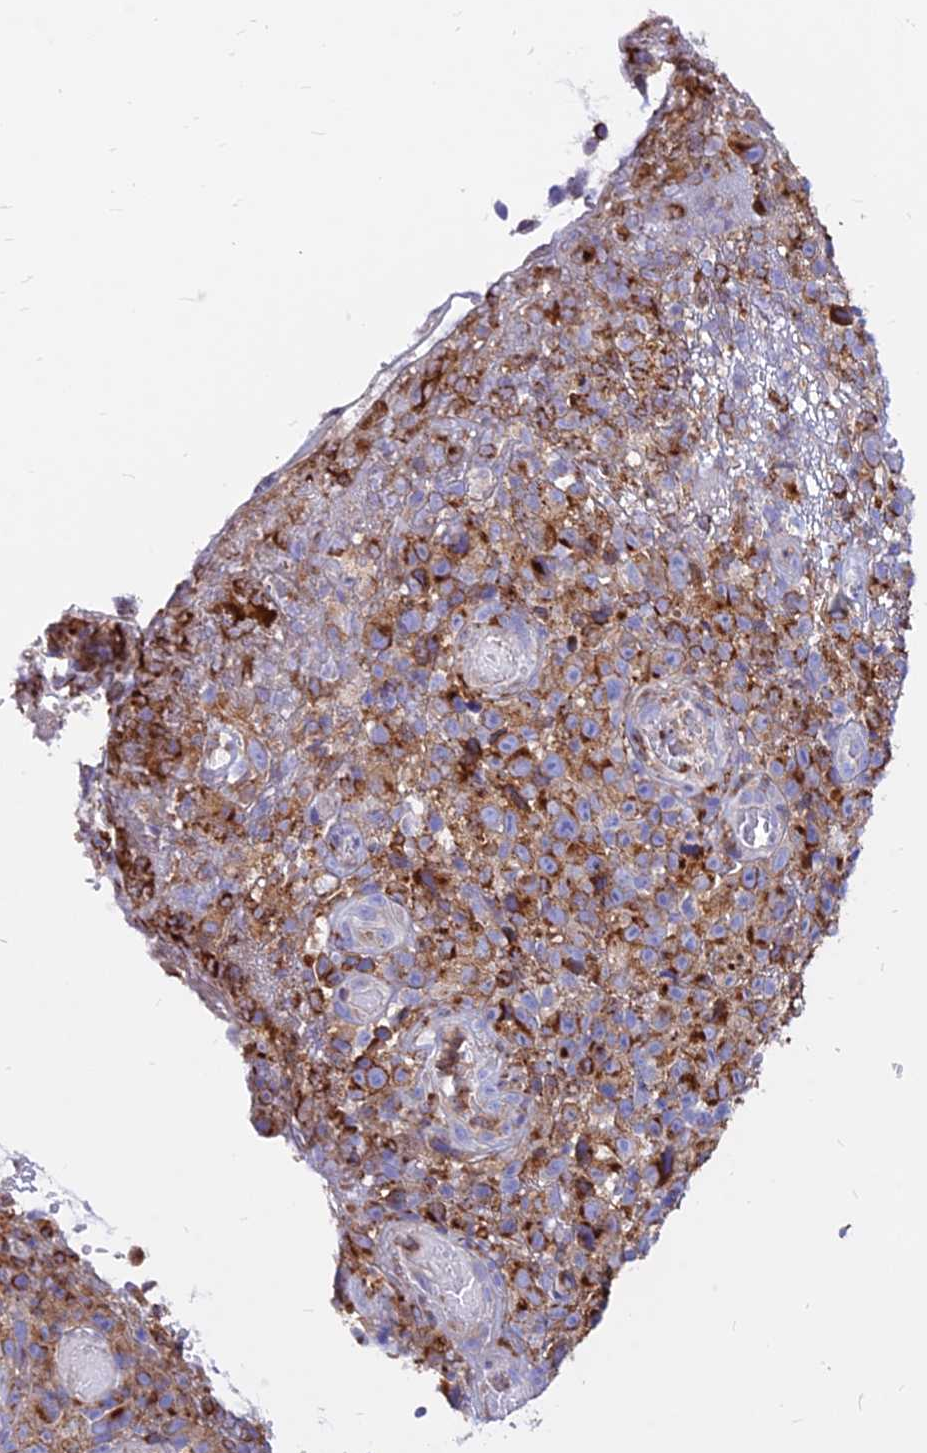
{"staining": {"intensity": "strong", "quantity": "25%-75%", "location": "cytoplasmic/membranous"}, "tissue": "melanoma", "cell_type": "Tumor cells", "image_type": "cancer", "snomed": [{"axis": "morphology", "description": "Malignant melanoma, NOS"}, {"axis": "topography", "description": "Skin"}], "caption": "Immunohistochemical staining of malignant melanoma shows strong cytoplasmic/membranous protein staining in about 25%-75% of tumor cells.", "gene": "AGTRAP", "patient": {"sex": "female", "age": 82}}